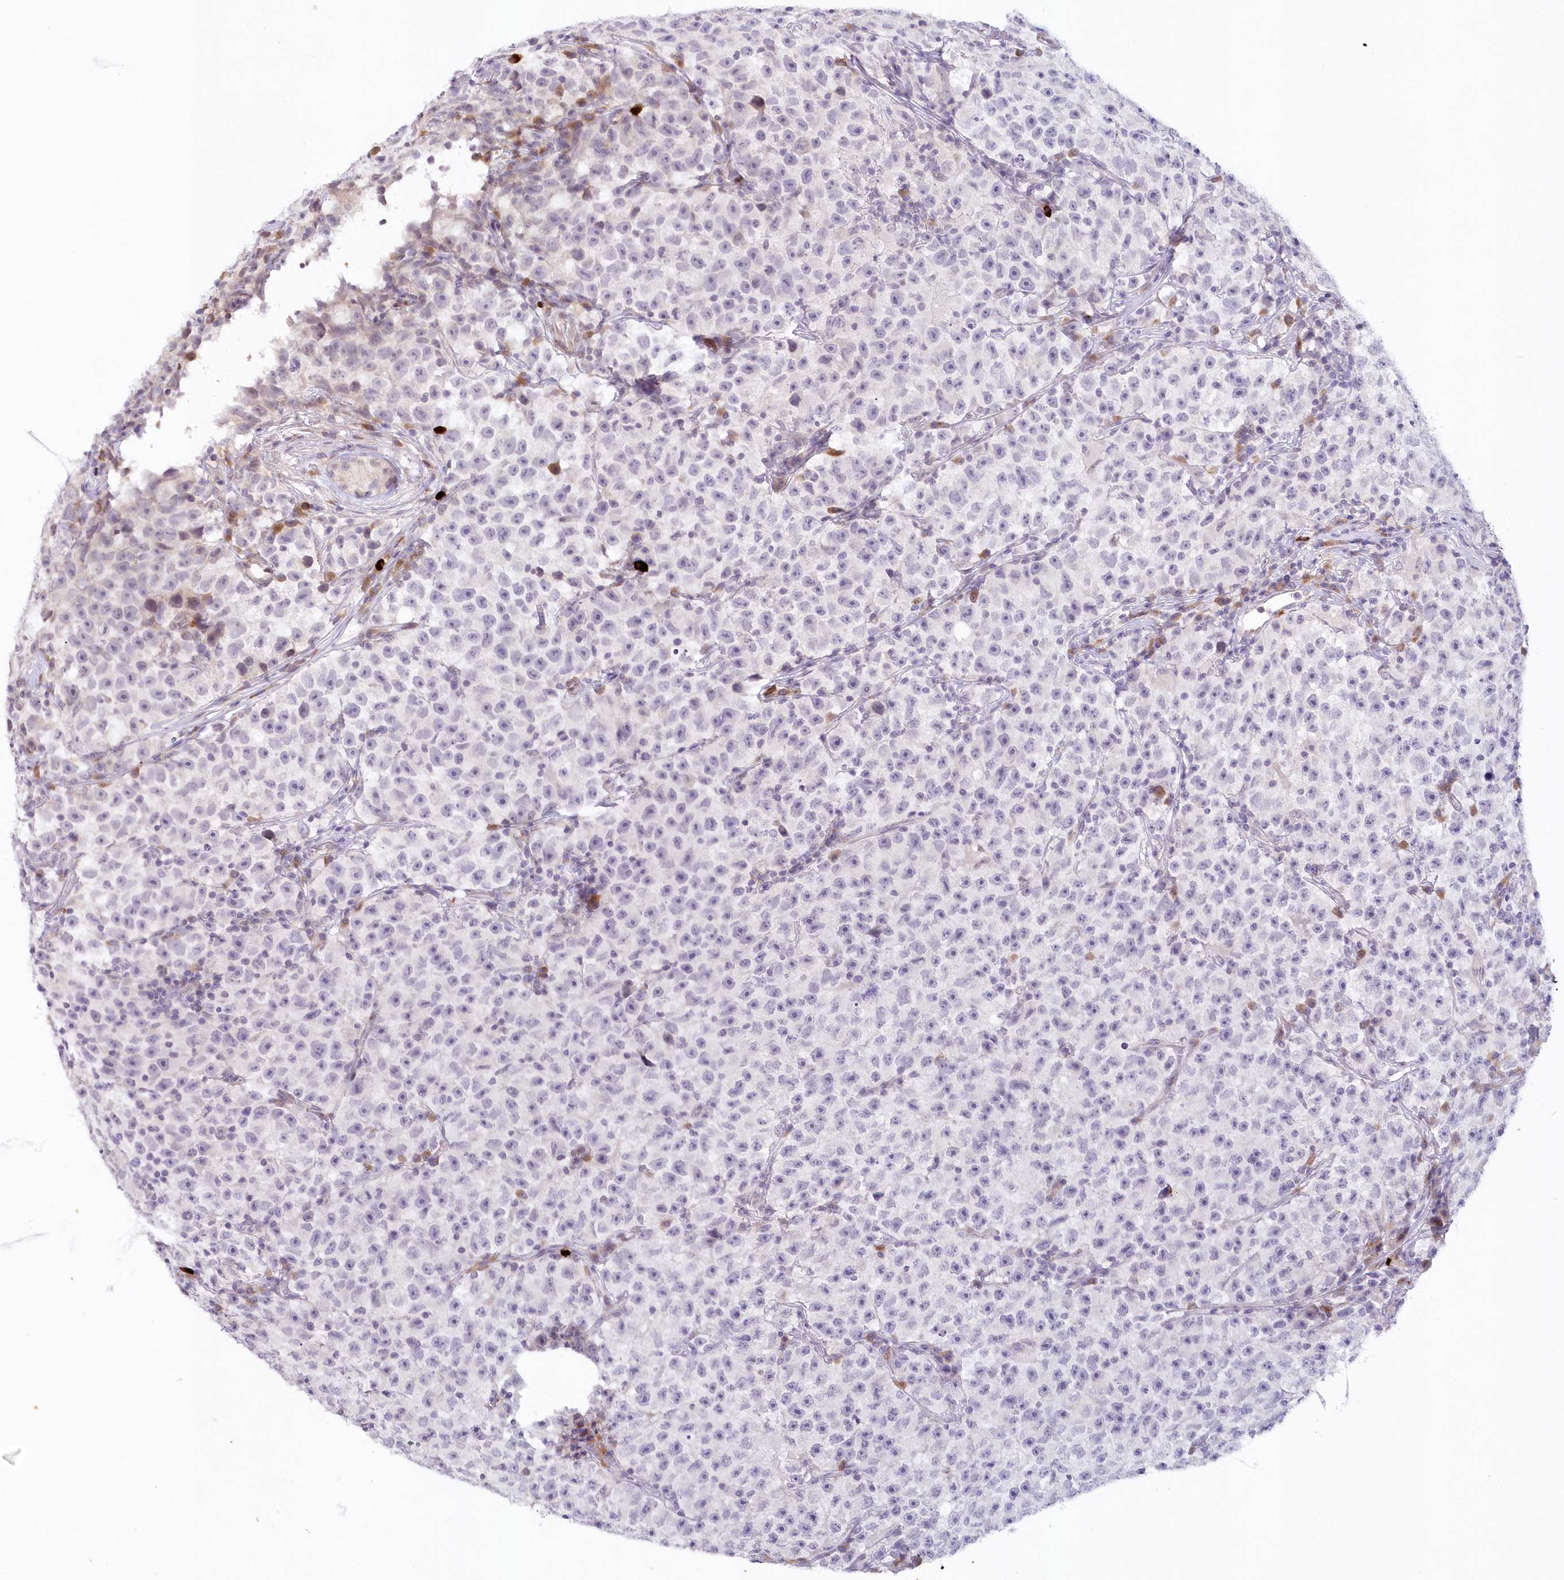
{"staining": {"intensity": "negative", "quantity": "none", "location": "none"}, "tissue": "testis cancer", "cell_type": "Tumor cells", "image_type": "cancer", "snomed": [{"axis": "morphology", "description": "Seminoma, NOS"}, {"axis": "topography", "description": "Testis"}], "caption": "The photomicrograph demonstrates no significant staining in tumor cells of seminoma (testis). (IHC, brightfield microscopy, high magnification).", "gene": "SNED1", "patient": {"sex": "male", "age": 22}}